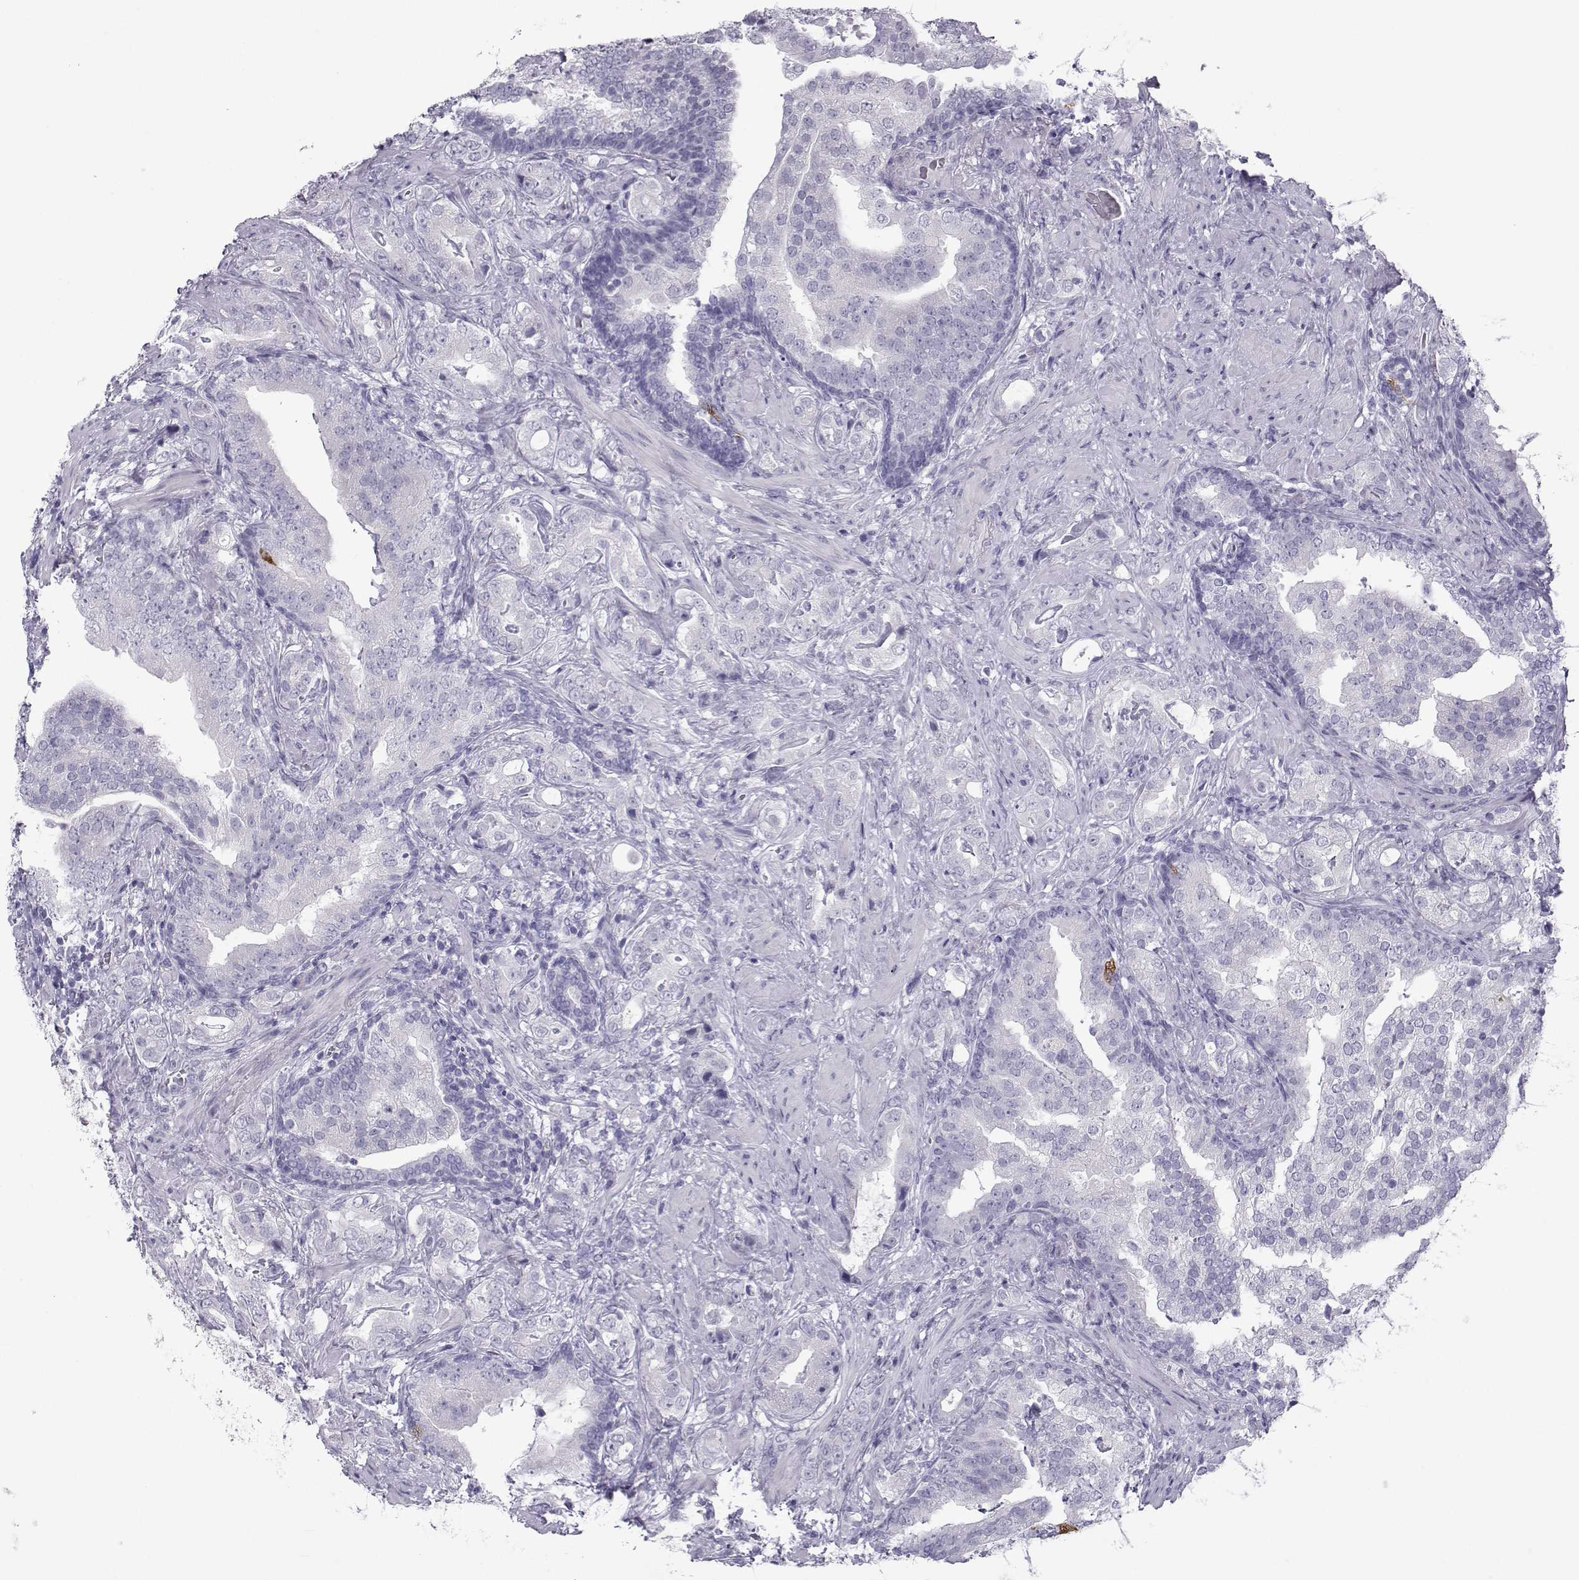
{"staining": {"intensity": "negative", "quantity": "none", "location": "none"}, "tissue": "prostate cancer", "cell_type": "Tumor cells", "image_type": "cancer", "snomed": [{"axis": "morphology", "description": "Adenocarcinoma, NOS"}, {"axis": "topography", "description": "Prostate"}], "caption": "The micrograph displays no significant staining in tumor cells of prostate cancer. (Brightfield microscopy of DAB (3,3'-diaminobenzidine) immunohistochemistry at high magnification).", "gene": "PCSK1N", "patient": {"sex": "male", "age": 57}}